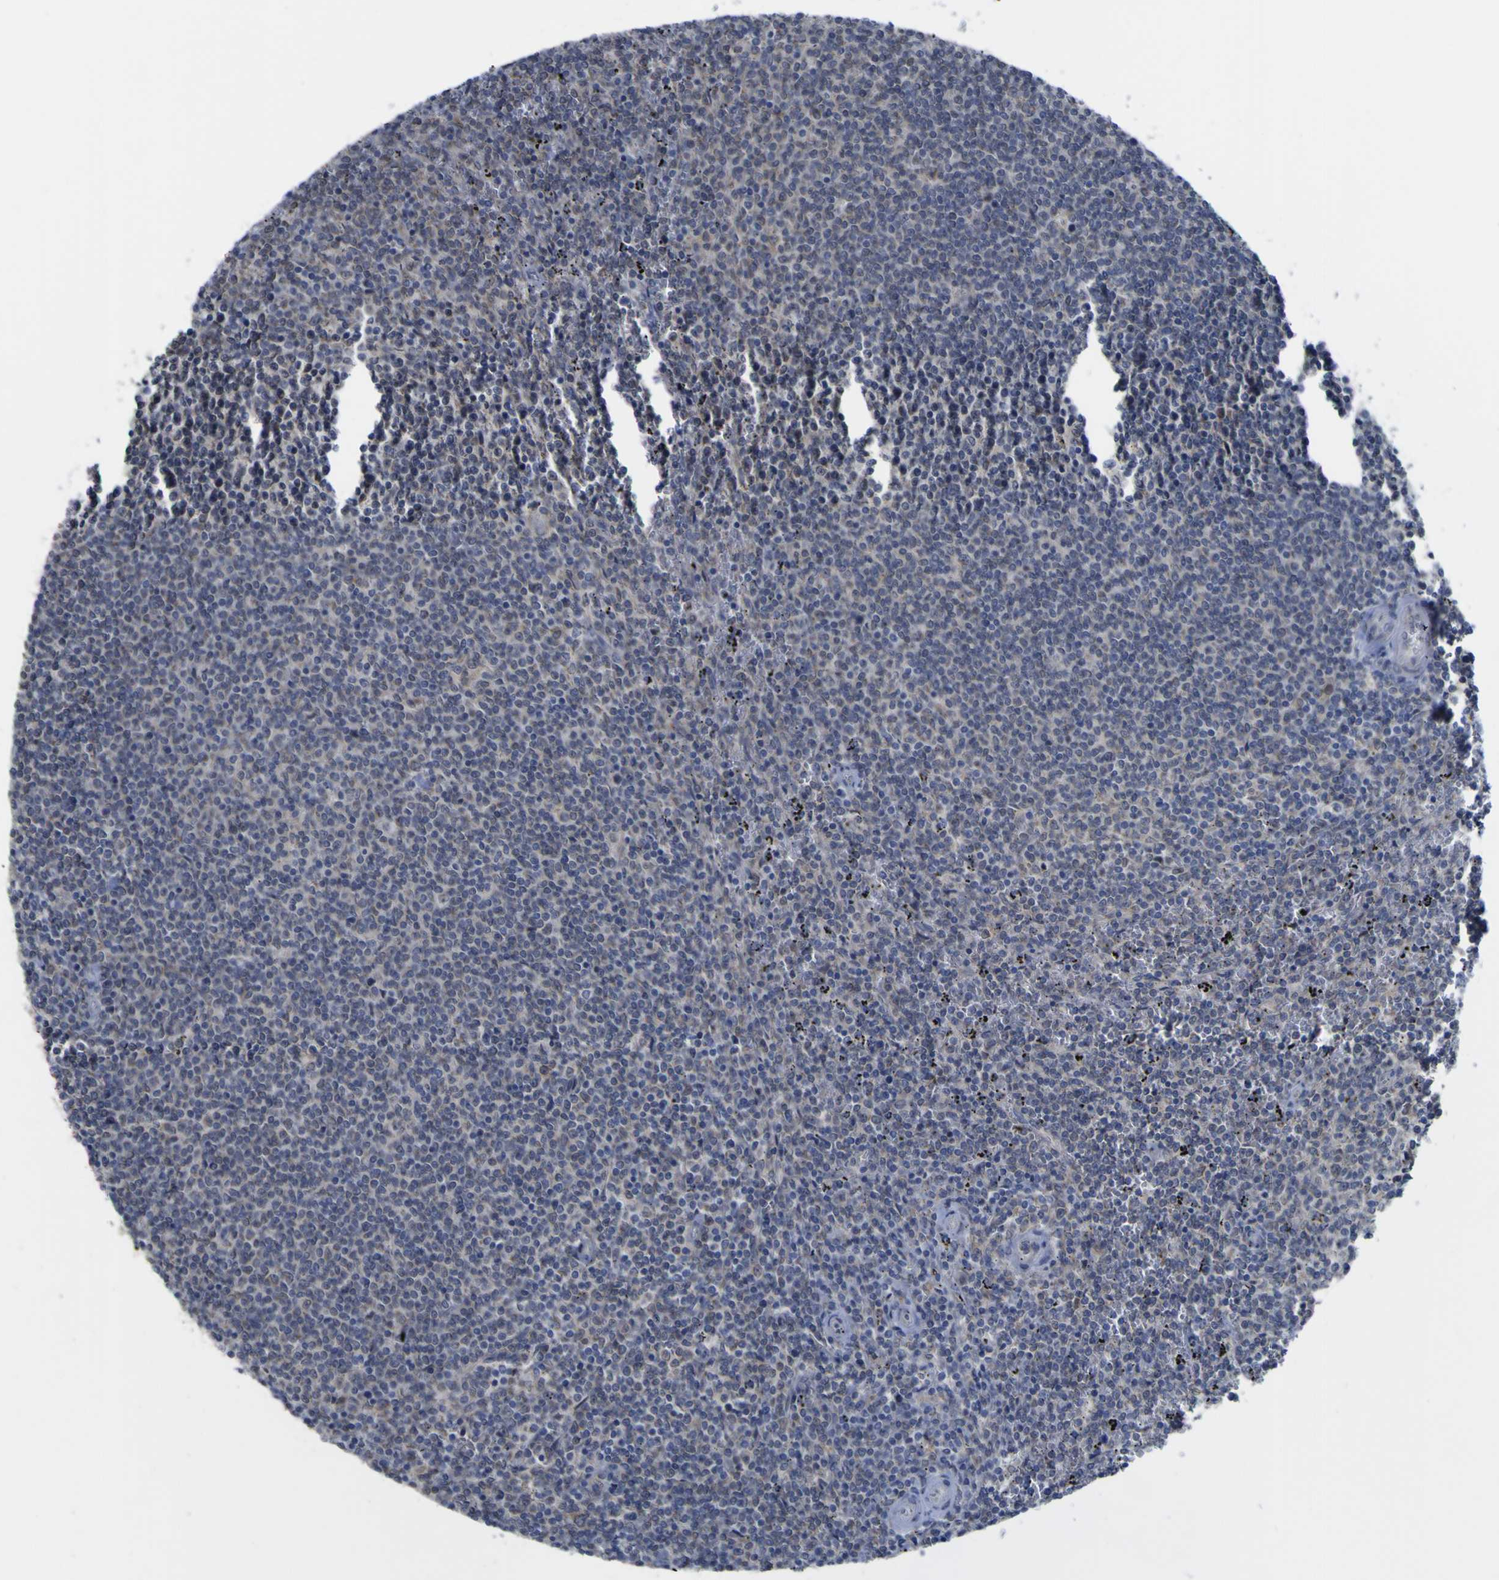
{"staining": {"intensity": "negative", "quantity": "none", "location": "none"}, "tissue": "lymphoma", "cell_type": "Tumor cells", "image_type": "cancer", "snomed": [{"axis": "morphology", "description": "Malignant lymphoma, non-Hodgkin's type, Low grade"}, {"axis": "topography", "description": "Spleen"}], "caption": "Human lymphoma stained for a protein using IHC shows no expression in tumor cells.", "gene": "TNFRSF11A", "patient": {"sex": "female", "age": 50}}